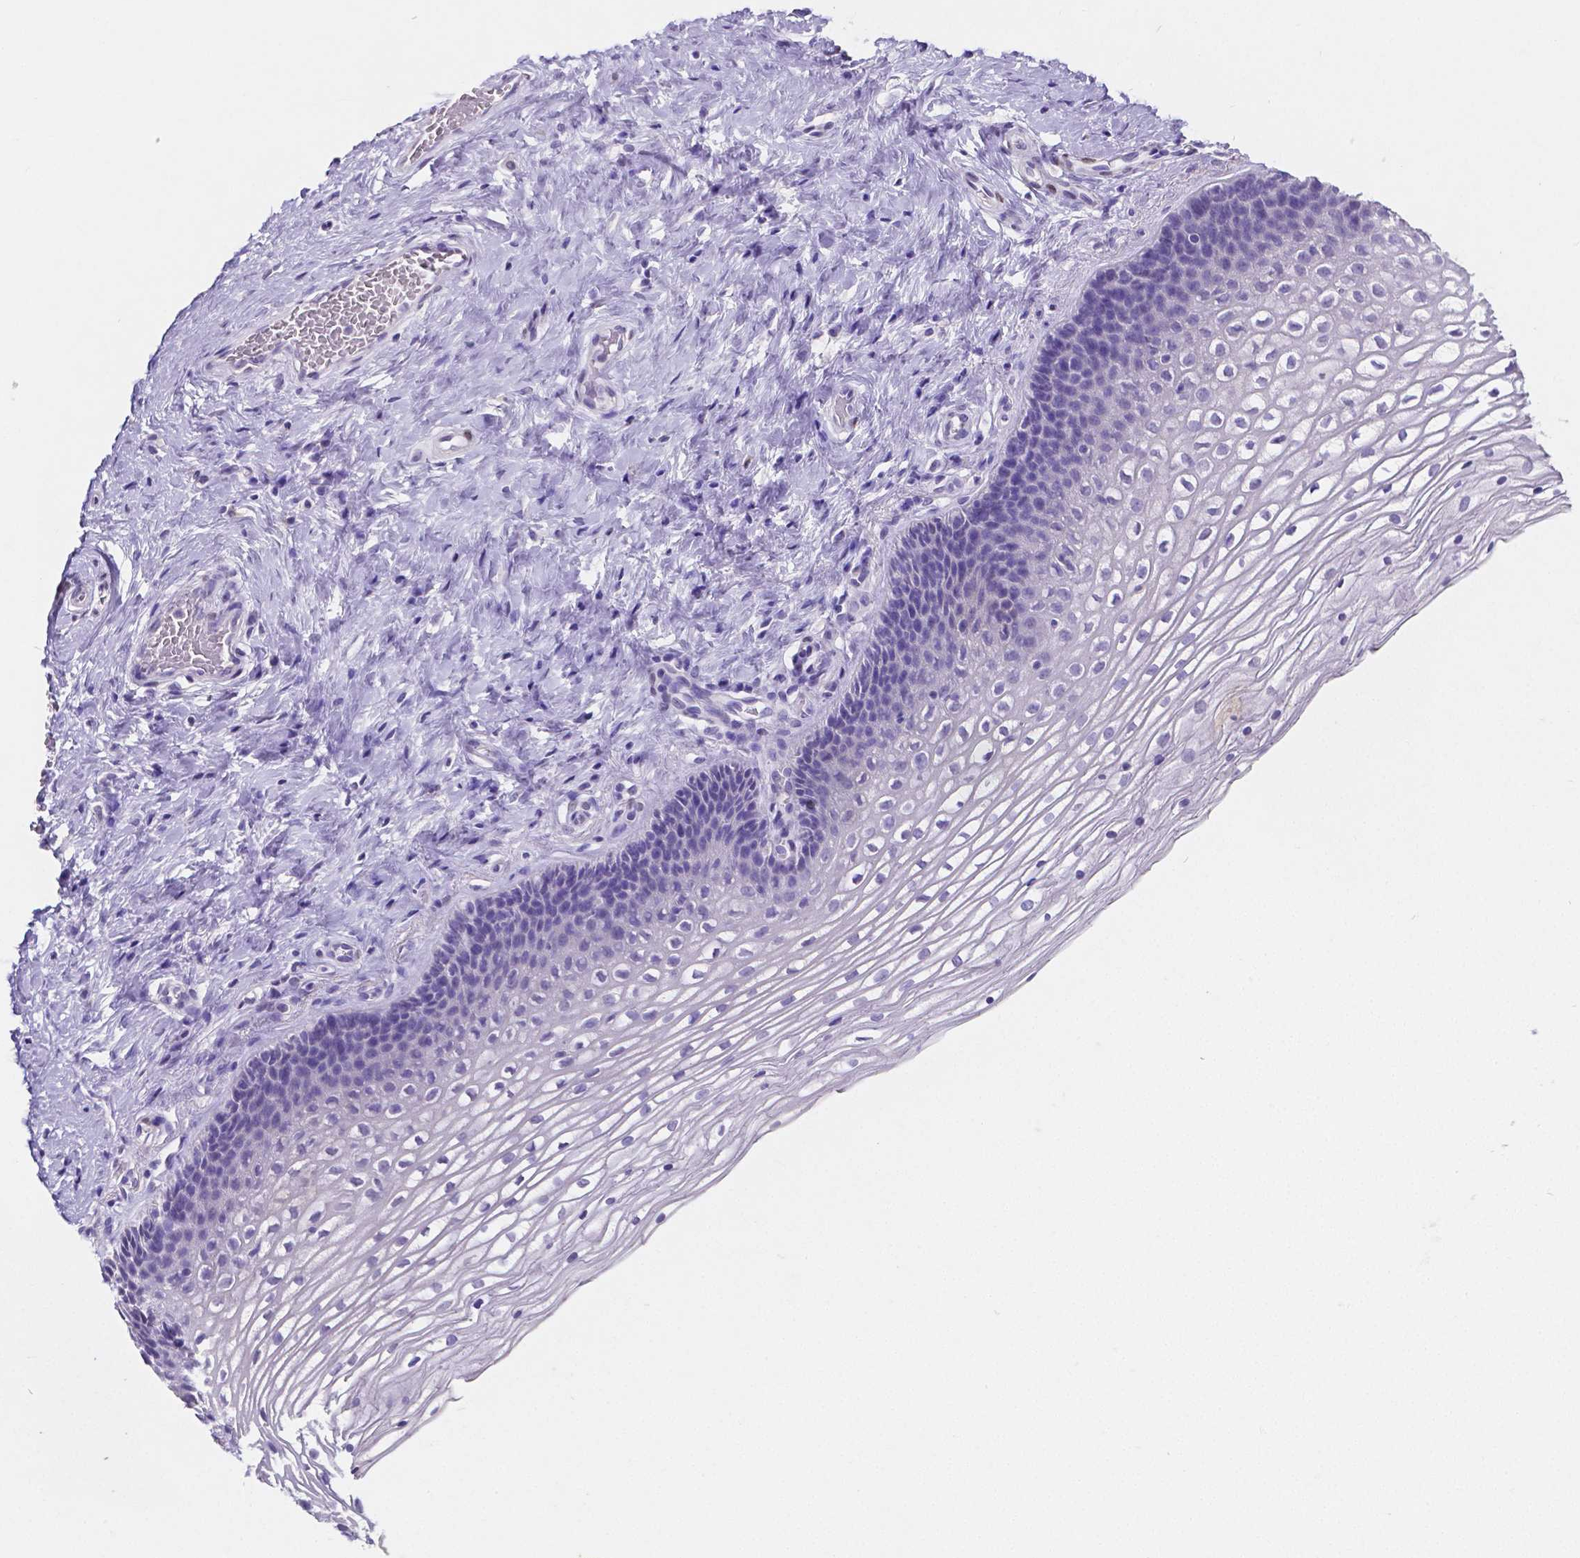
{"staining": {"intensity": "negative", "quantity": "none", "location": "none"}, "tissue": "cervix", "cell_type": "Glandular cells", "image_type": "normal", "snomed": [{"axis": "morphology", "description": "Normal tissue, NOS"}, {"axis": "topography", "description": "Cervix"}], "caption": "This is an immunohistochemistry (IHC) histopathology image of unremarkable cervix. There is no expression in glandular cells.", "gene": "SATB2", "patient": {"sex": "female", "age": 34}}